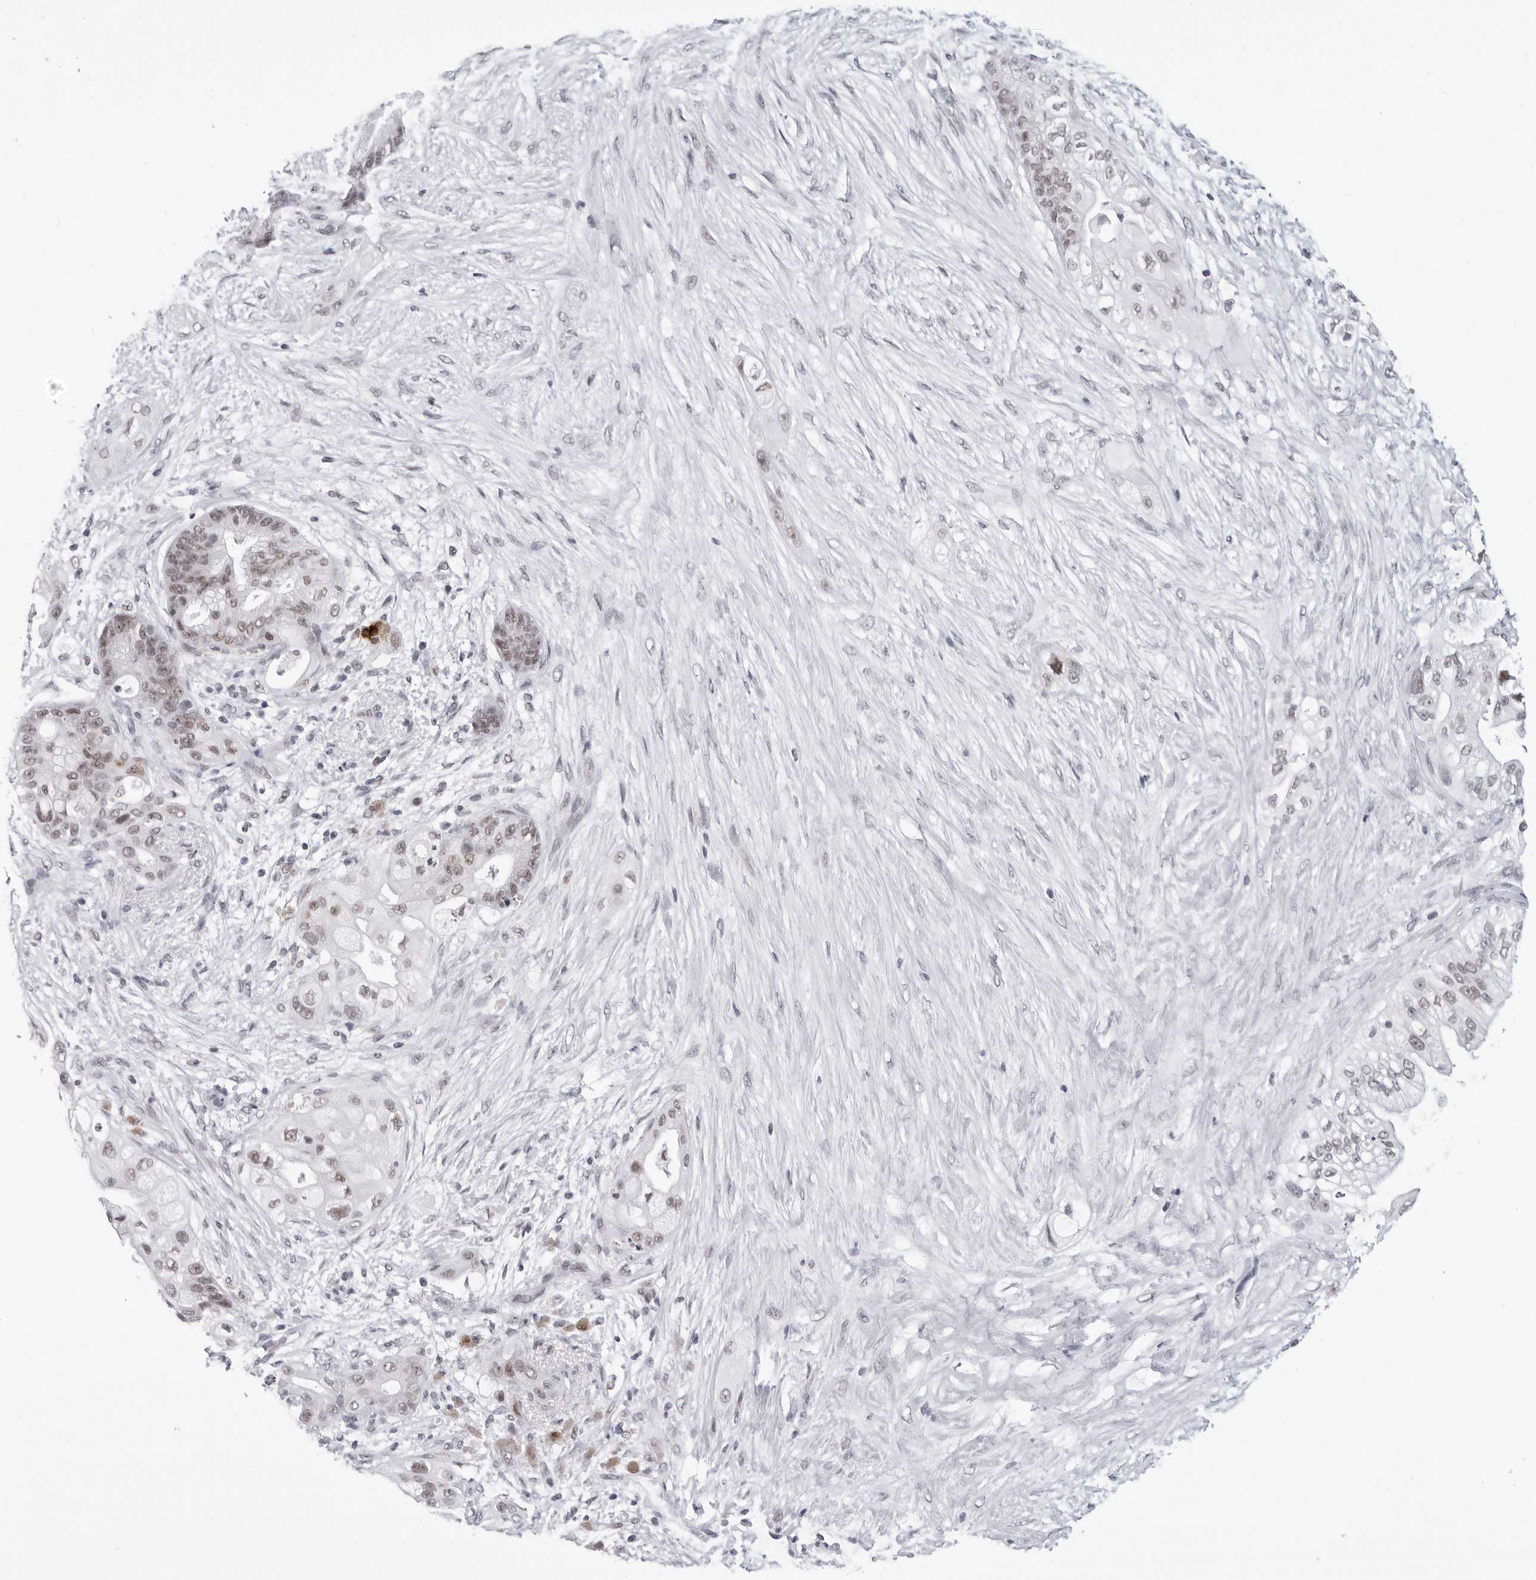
{"staining": {"intensity": "weak", "quantity": "25%-75%", "location": "nuclear"}, "tissue": "pancreatic cancer", "cell_type": "Tumor cells", "image_type": "cancer", "snomed": [{"axis": "morphology", "description": "Adenocarcinoma, NOS"}, {"axis": "topography", "description": "Pancreas"}], "caption": "There is low levels of weak nuclear staining in tumor cells of pancreatic adenocarcinoma, as demonstrated by immunohistochemical staining (brown color).", "gene": "SF3B4", "patient": {"sex": "male", "age": 53}}